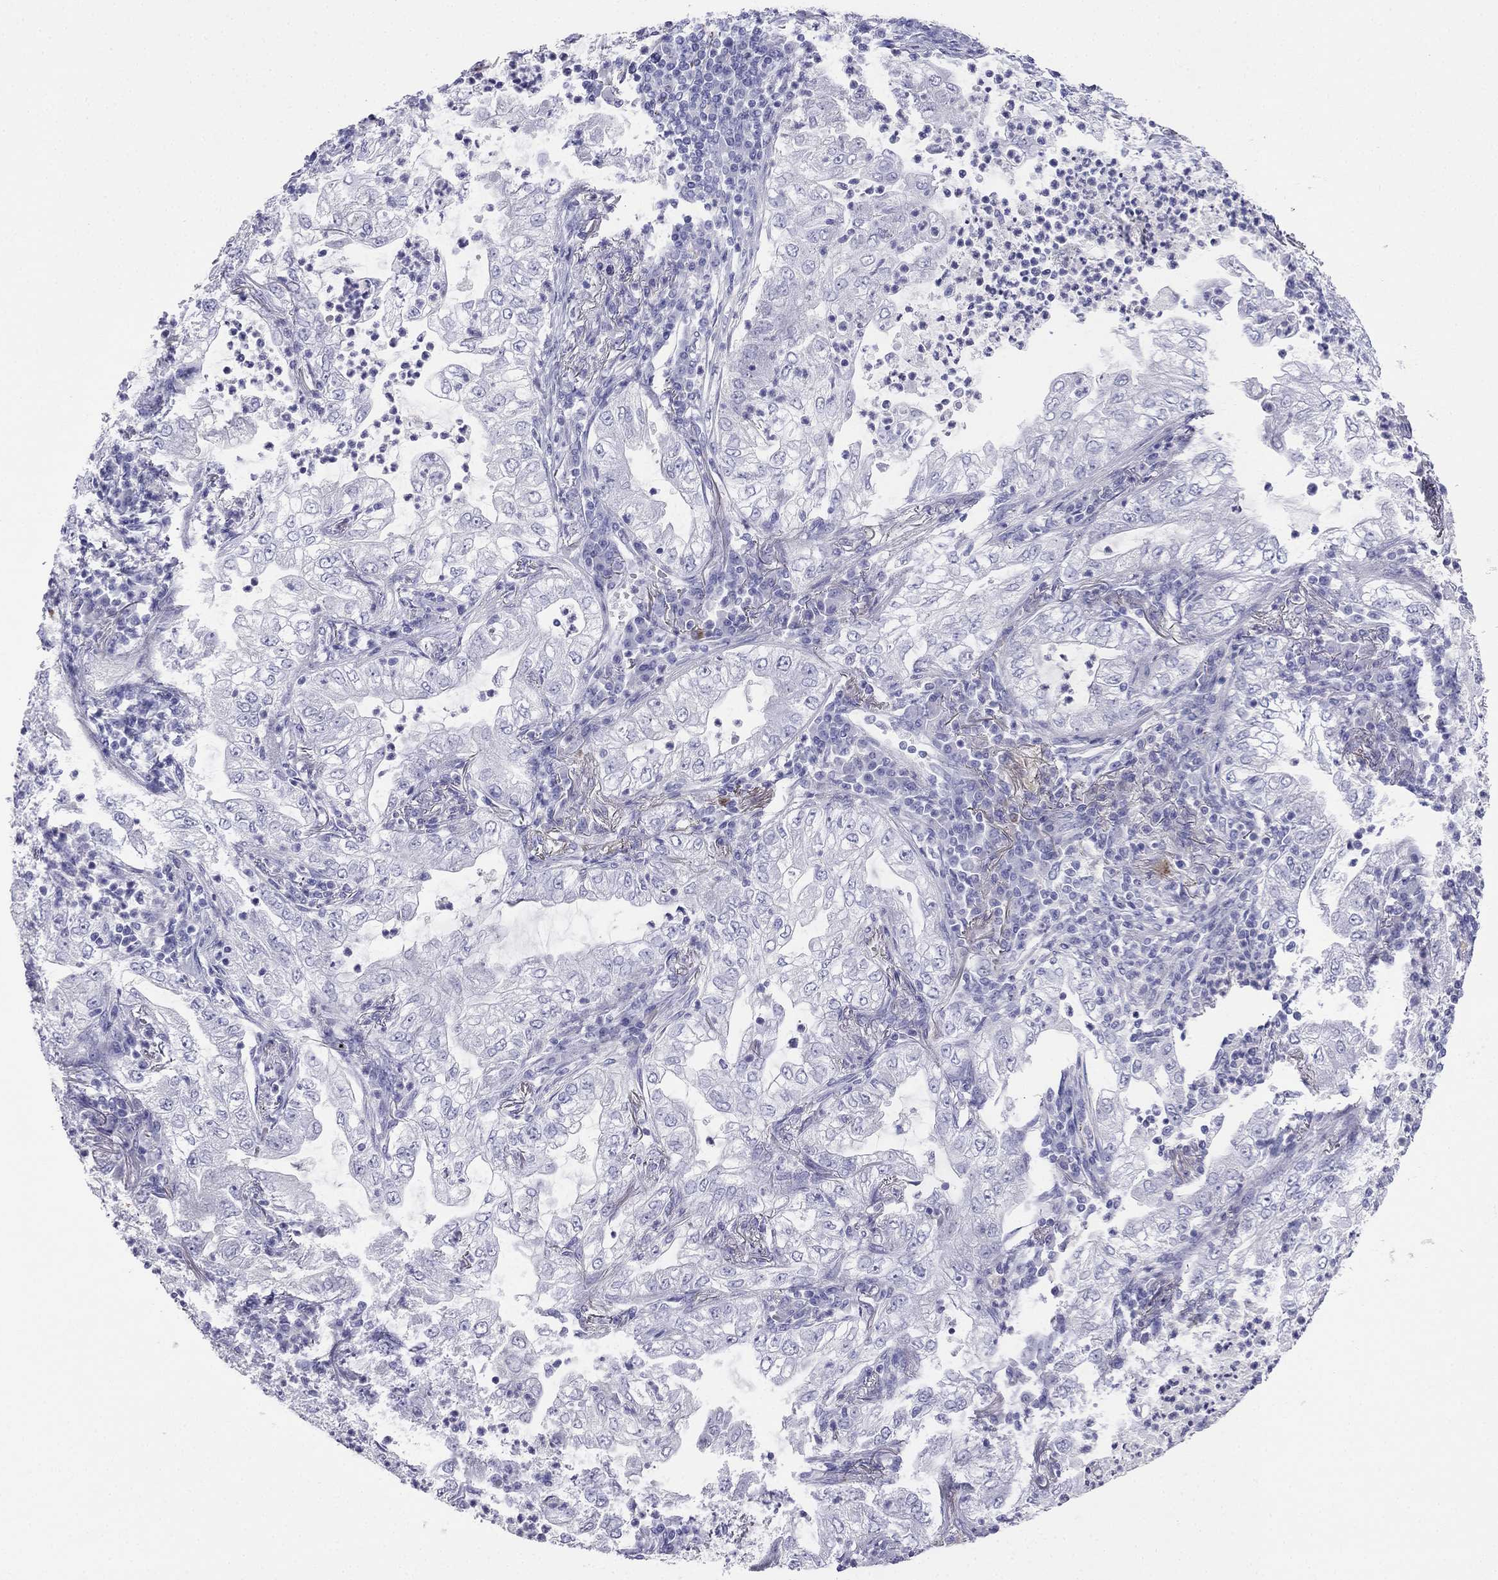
{"staining": {"intensity": "negative", "quantity": "none", "location": "none"}, "tissue": "lung cancer", "cell_type": "Tumor cells", "image_type": "cancer", "snomed": [{"axis": "morphology", "description": "Adenocarcinoma, NOS"}, {"axis": "topography", "description": "Lung"}], "caption": "The image reveals no staining of tumor cells in adenocarcinoma (lung).", "gene": "ALOXE3", "patient": {"sex": "female", "age": 73}}